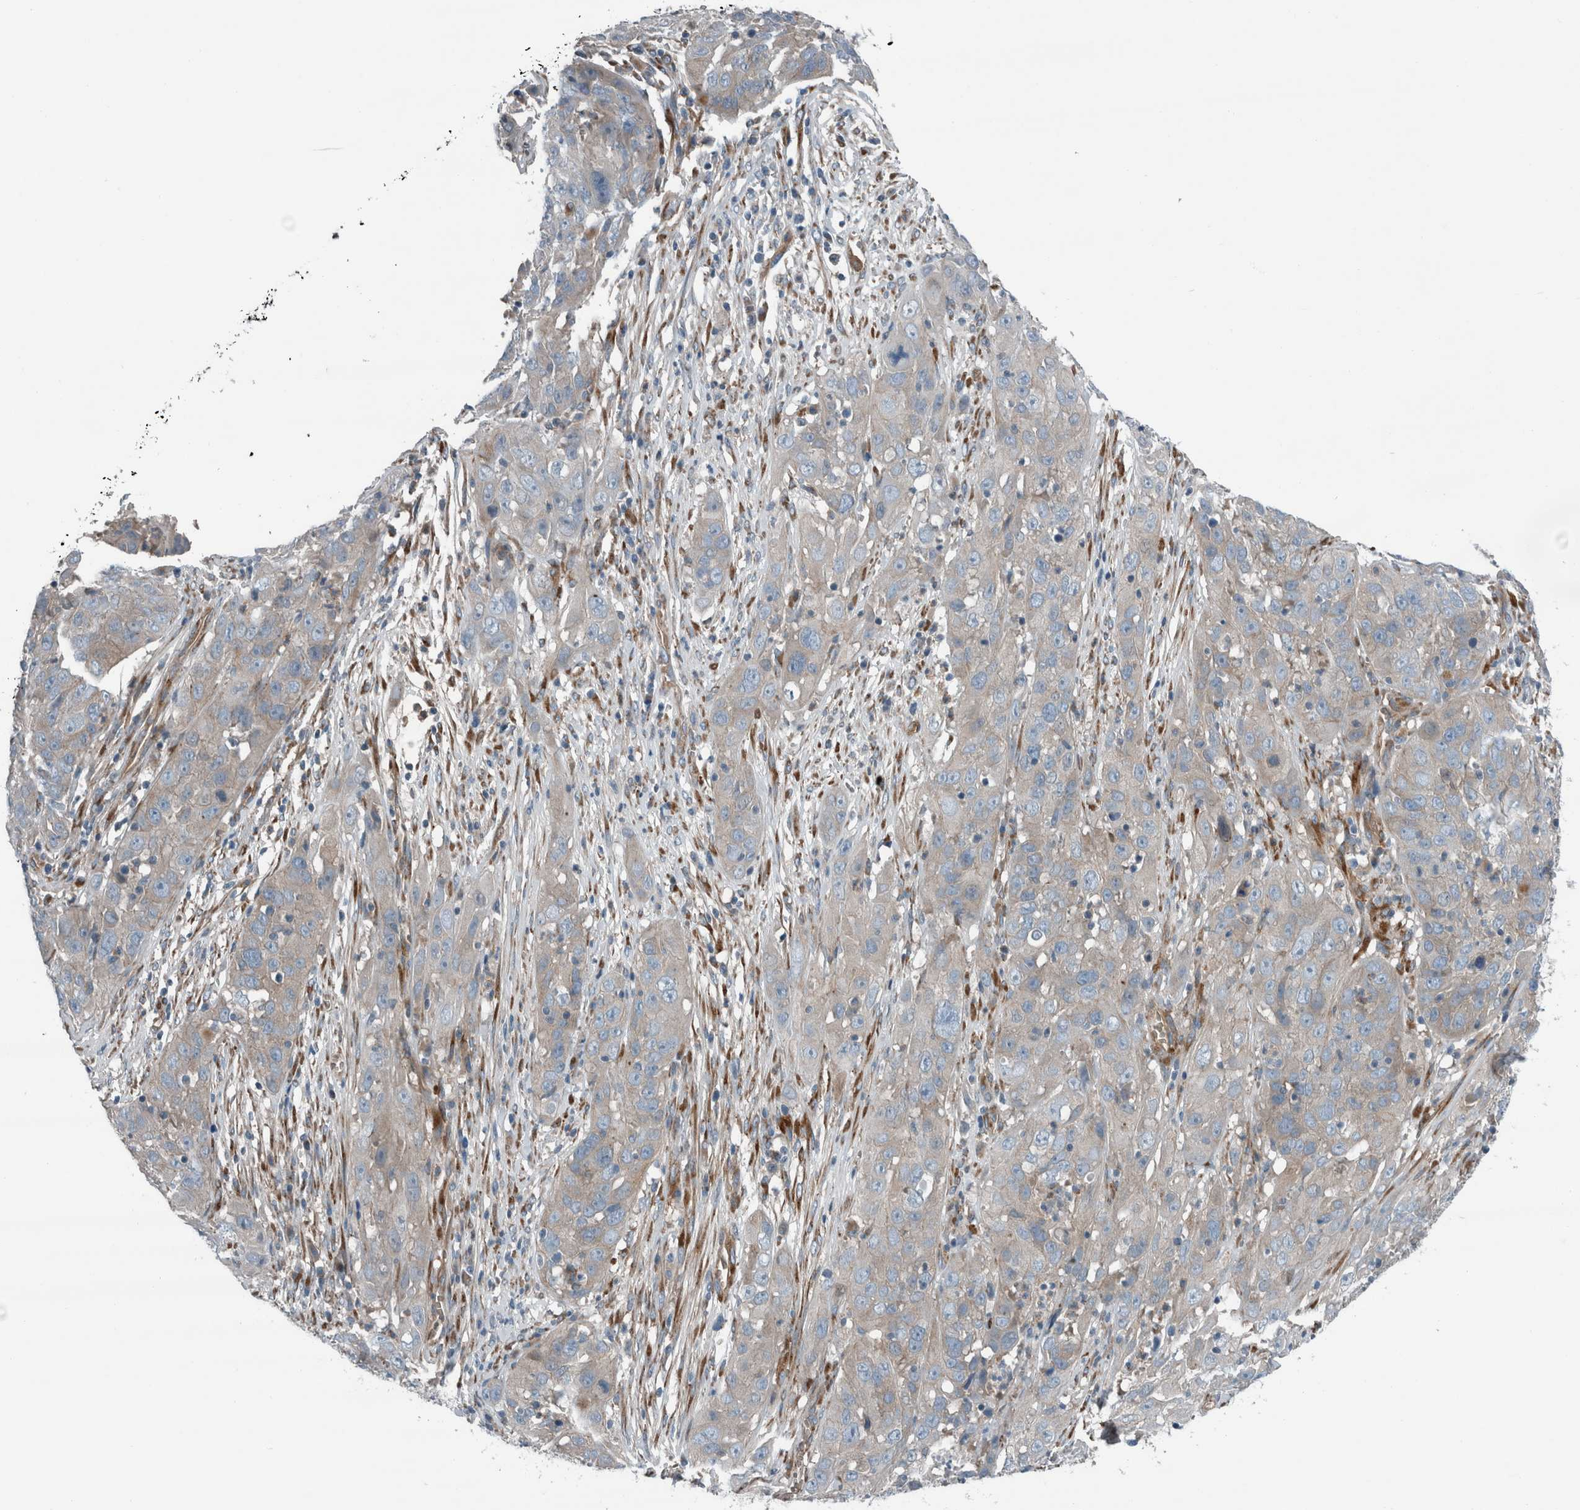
{"staining": {"intensity": "negative", "quantity": "none", "location": "none"}, "tissue": "cervical cancer", "cell_type": "Tumor cells", "image_type": "cancer", "snomed": [{"axis": "morphology", "description": "Squamous cell carcinoma, NOS"}, {"axis": "topography", "description": "Cervix"}], "caption": "A histopathology image of cervical cancer stained for a protein reveals no brown staining in tumor cells.", "gene": "GLT8D2", "patient": {"sex": "female", "age": 32}}